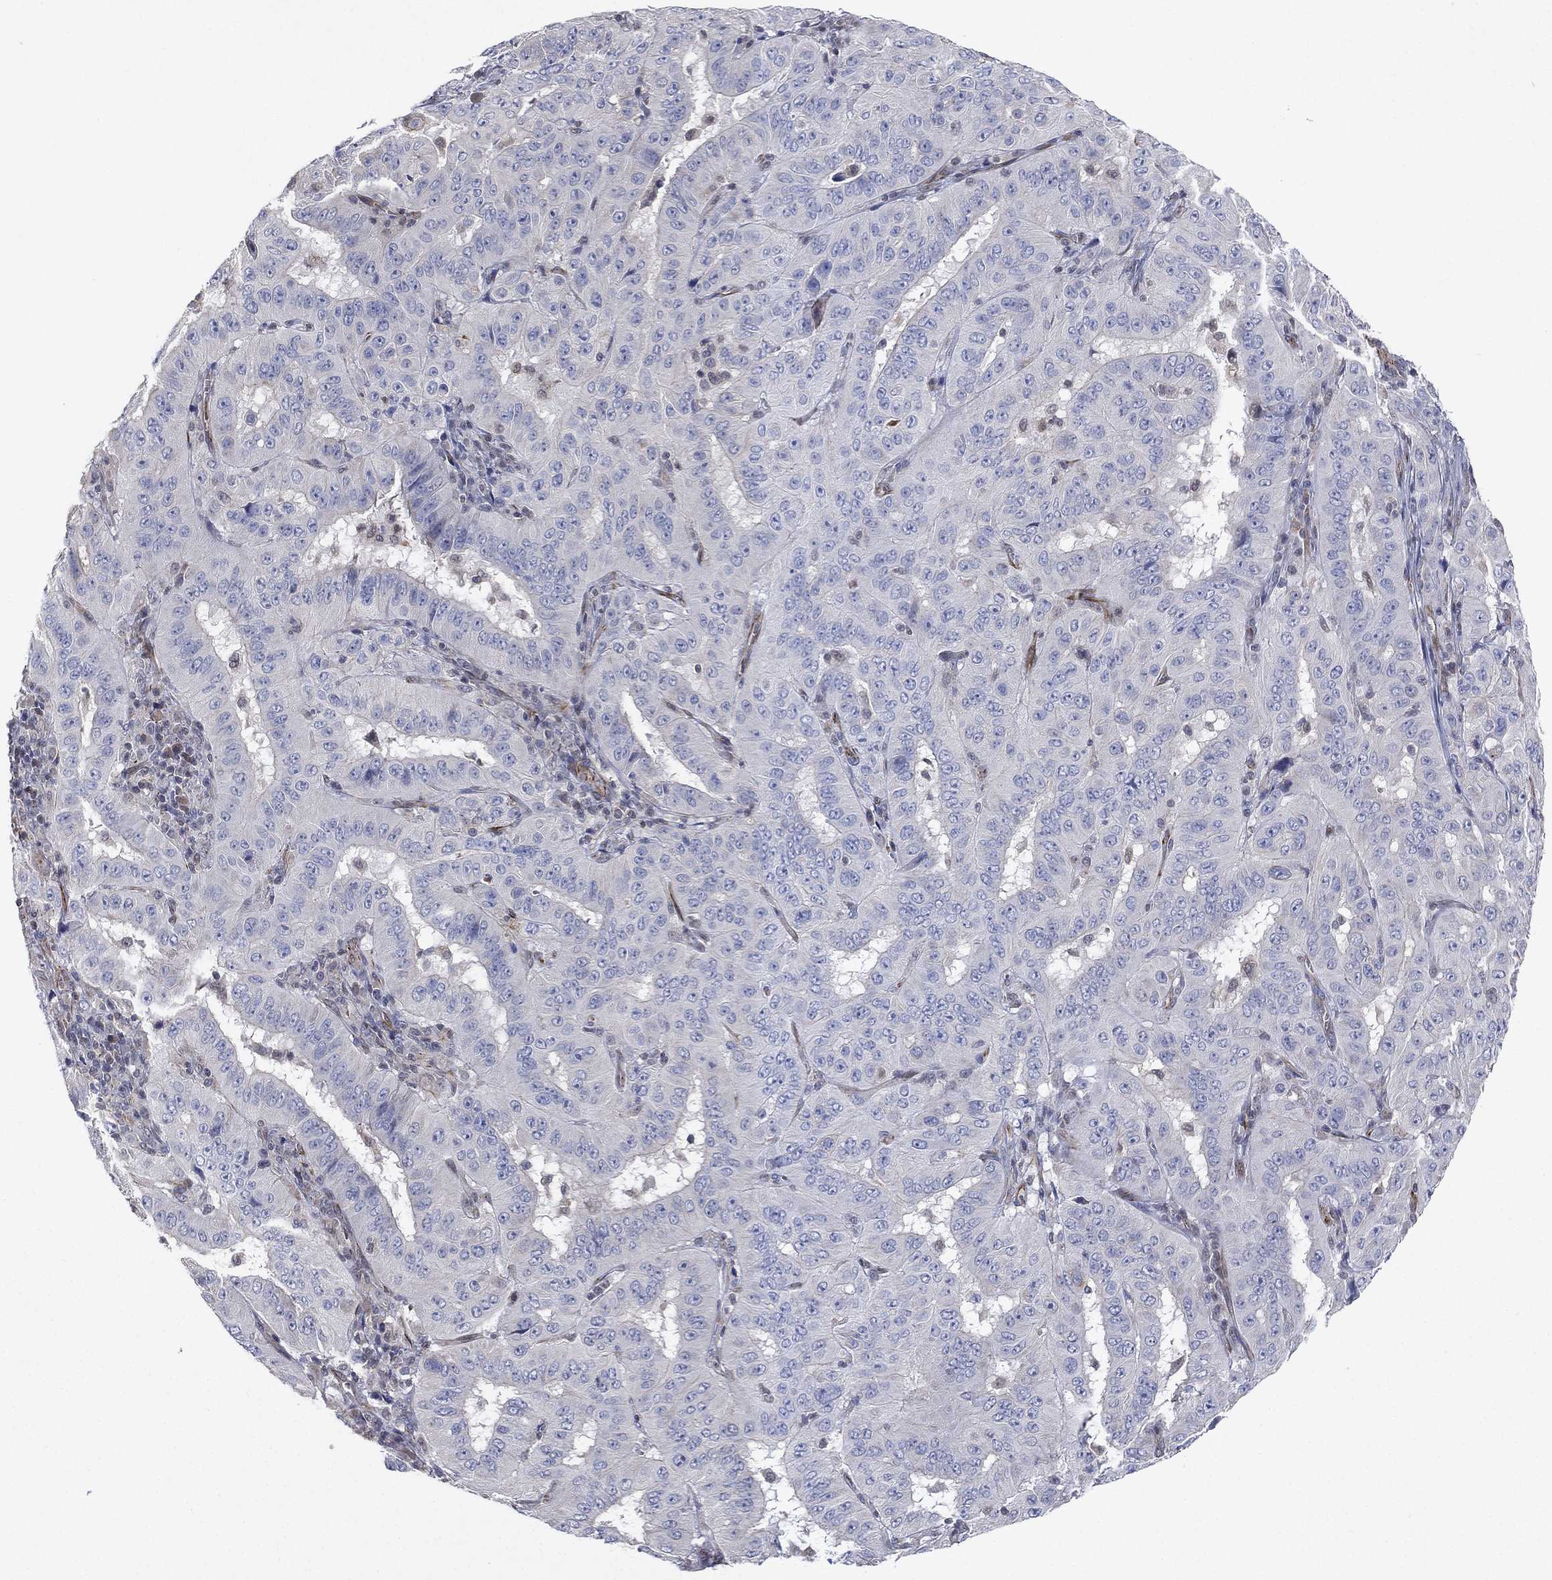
{"staining": {"intensity": "negative", "quantity": "none", "location": "none"}, "tissue": "pancreatic cancer", "cell_type": "Tumor cells", "image_type": "cancer", "snomed": [{"axis": "morphology", "description": "Adenocarcinoma, NOS"}, {"axis": "topography", "description": "Pancreas"}], "caption": "Human pancreatic adenocarcinoma stained for a protein using immunohistochemistry demonstrates no expression in tumor cells.", "gene": "FLI1", "patient": {"sex": "male", "age": 63}}